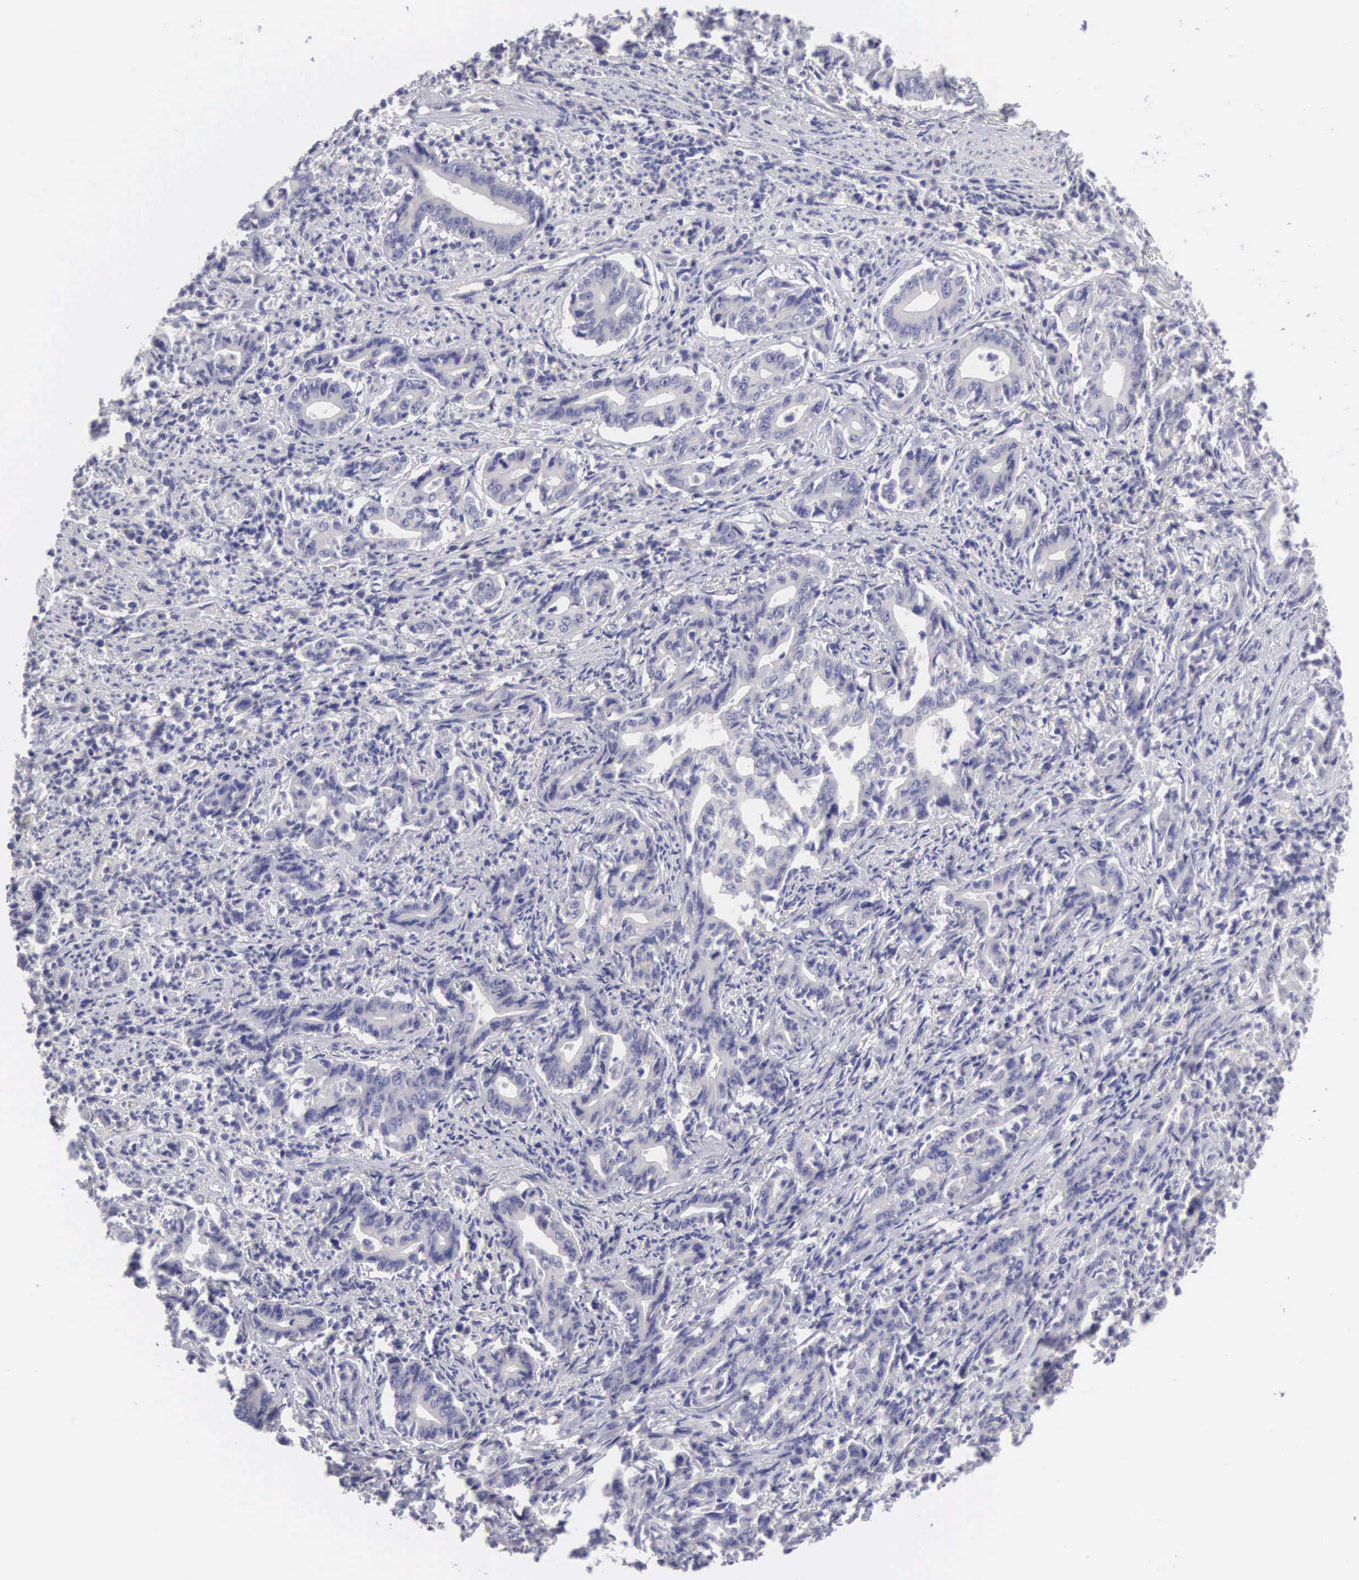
{"staining": {"intensity": "negative", "quantity": "none", "location": "none"}, "tissue": "stomach cancer", "cell_type": "Tumor cells", "image_type": "cancer", "snomed": [{"axis": "morphology", "description": "Adenocarcinoma, NOS"}, {"axis": "topography", "description": "Stomach"}], "caption": "This is an immunohistochemistry histopathology image of human stomach adenocarcinoma. There is no expression in tumor cells.", "gene": "SLITRK4", "patient": {"sex": "female", "age": 76}}